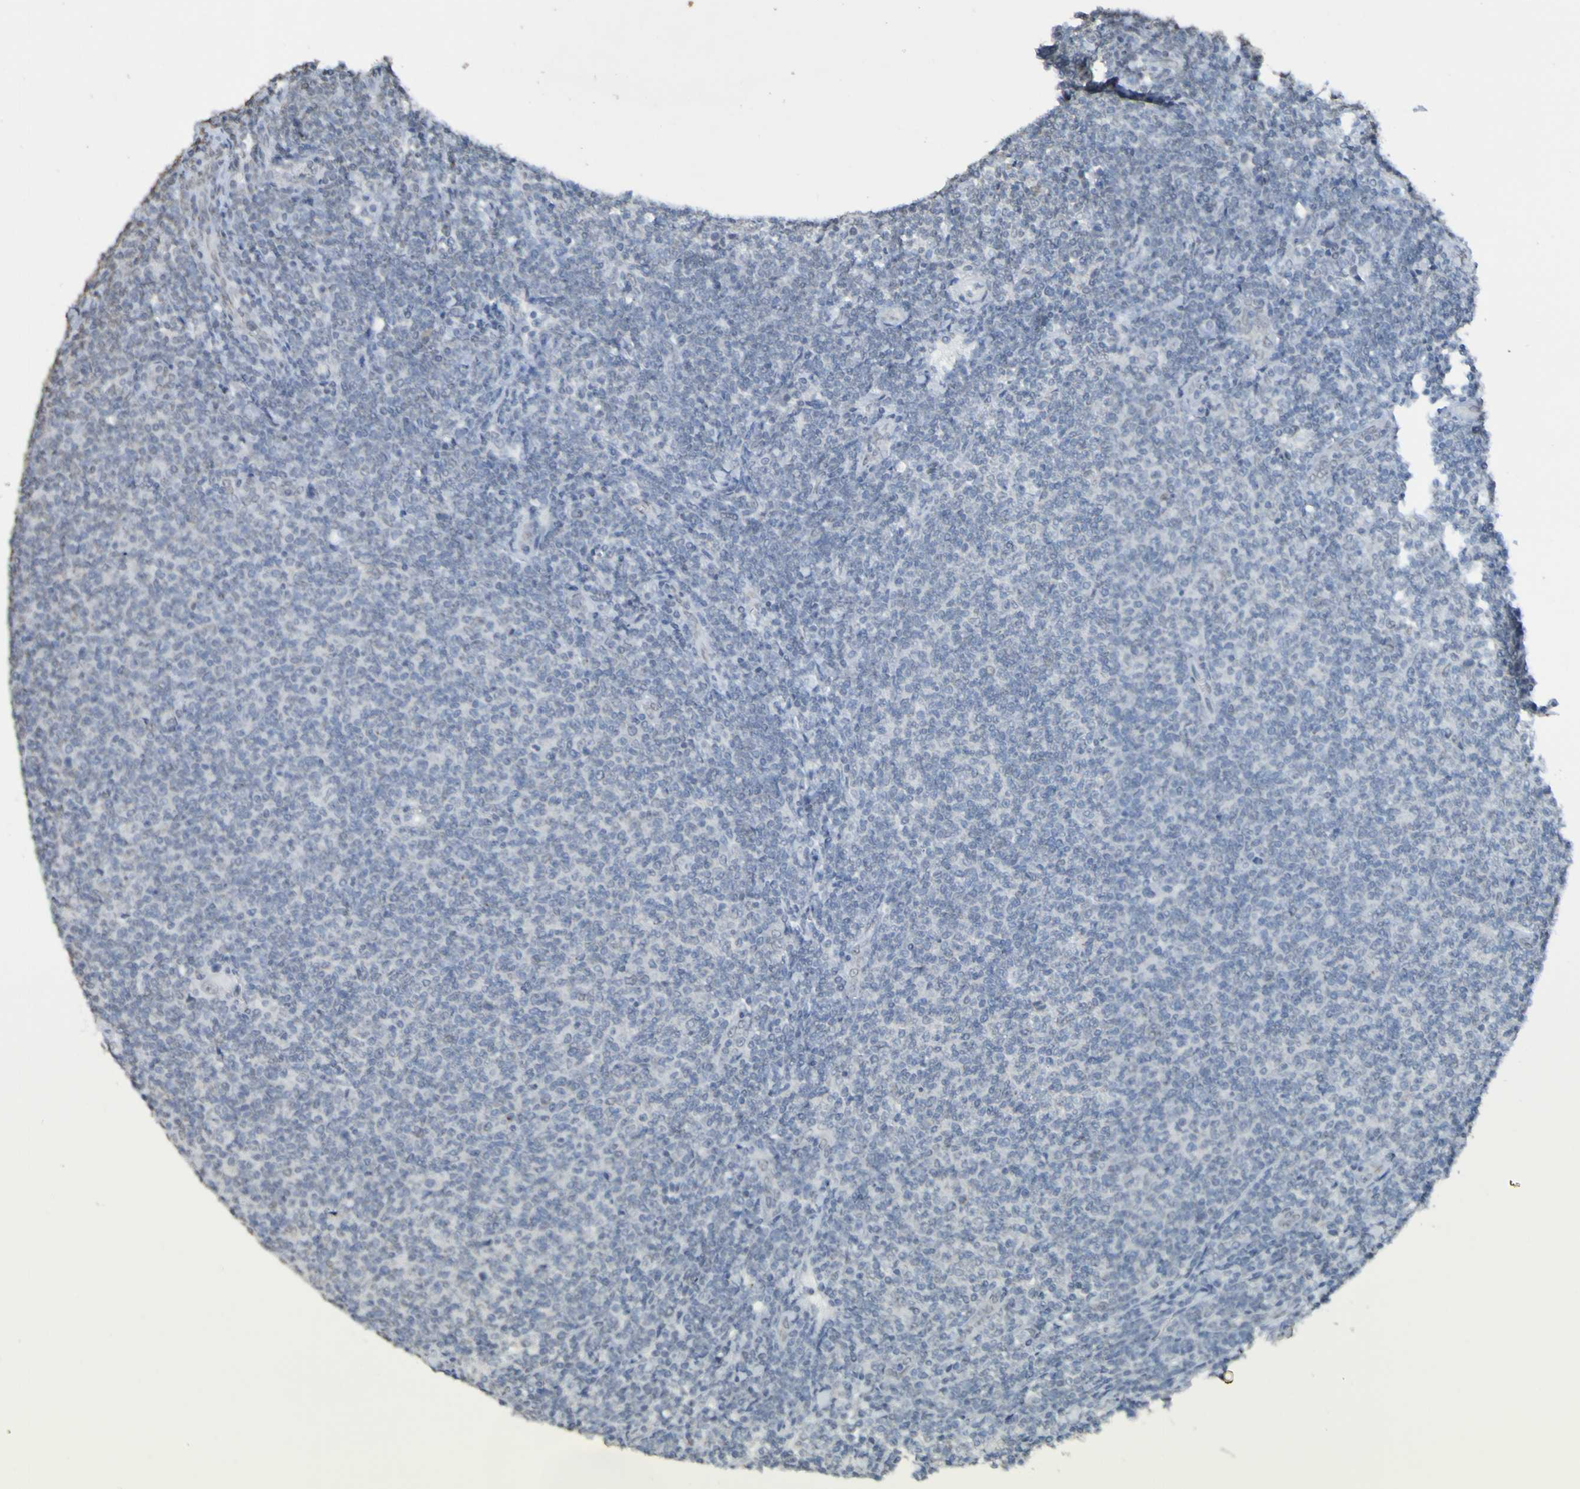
{"staining": {"intensity": "negative", "quantity": "none", "location": "none"}, "tissue": "lymphoma", "cell_type": "Tumor cells", "image_type": "cancer", "snomed": [{"axis": "morphology", "description": "Malignant lymphoma, non-Hodgkin's type, Low grade"}, {"axis": "topography", "description": "Lymph node"}], "caption": "Image shows no protein positivity in tumor cells of low-grade malignant lymphoma, non-Hodgkin's type tissue. (DAB (3,3'-diaminobenzidine) immunohistochemistry (IHC) with hematoxylin counter stain).", "gene": "ALKBH2", "patient": {"sex": "male", "age": 66}}